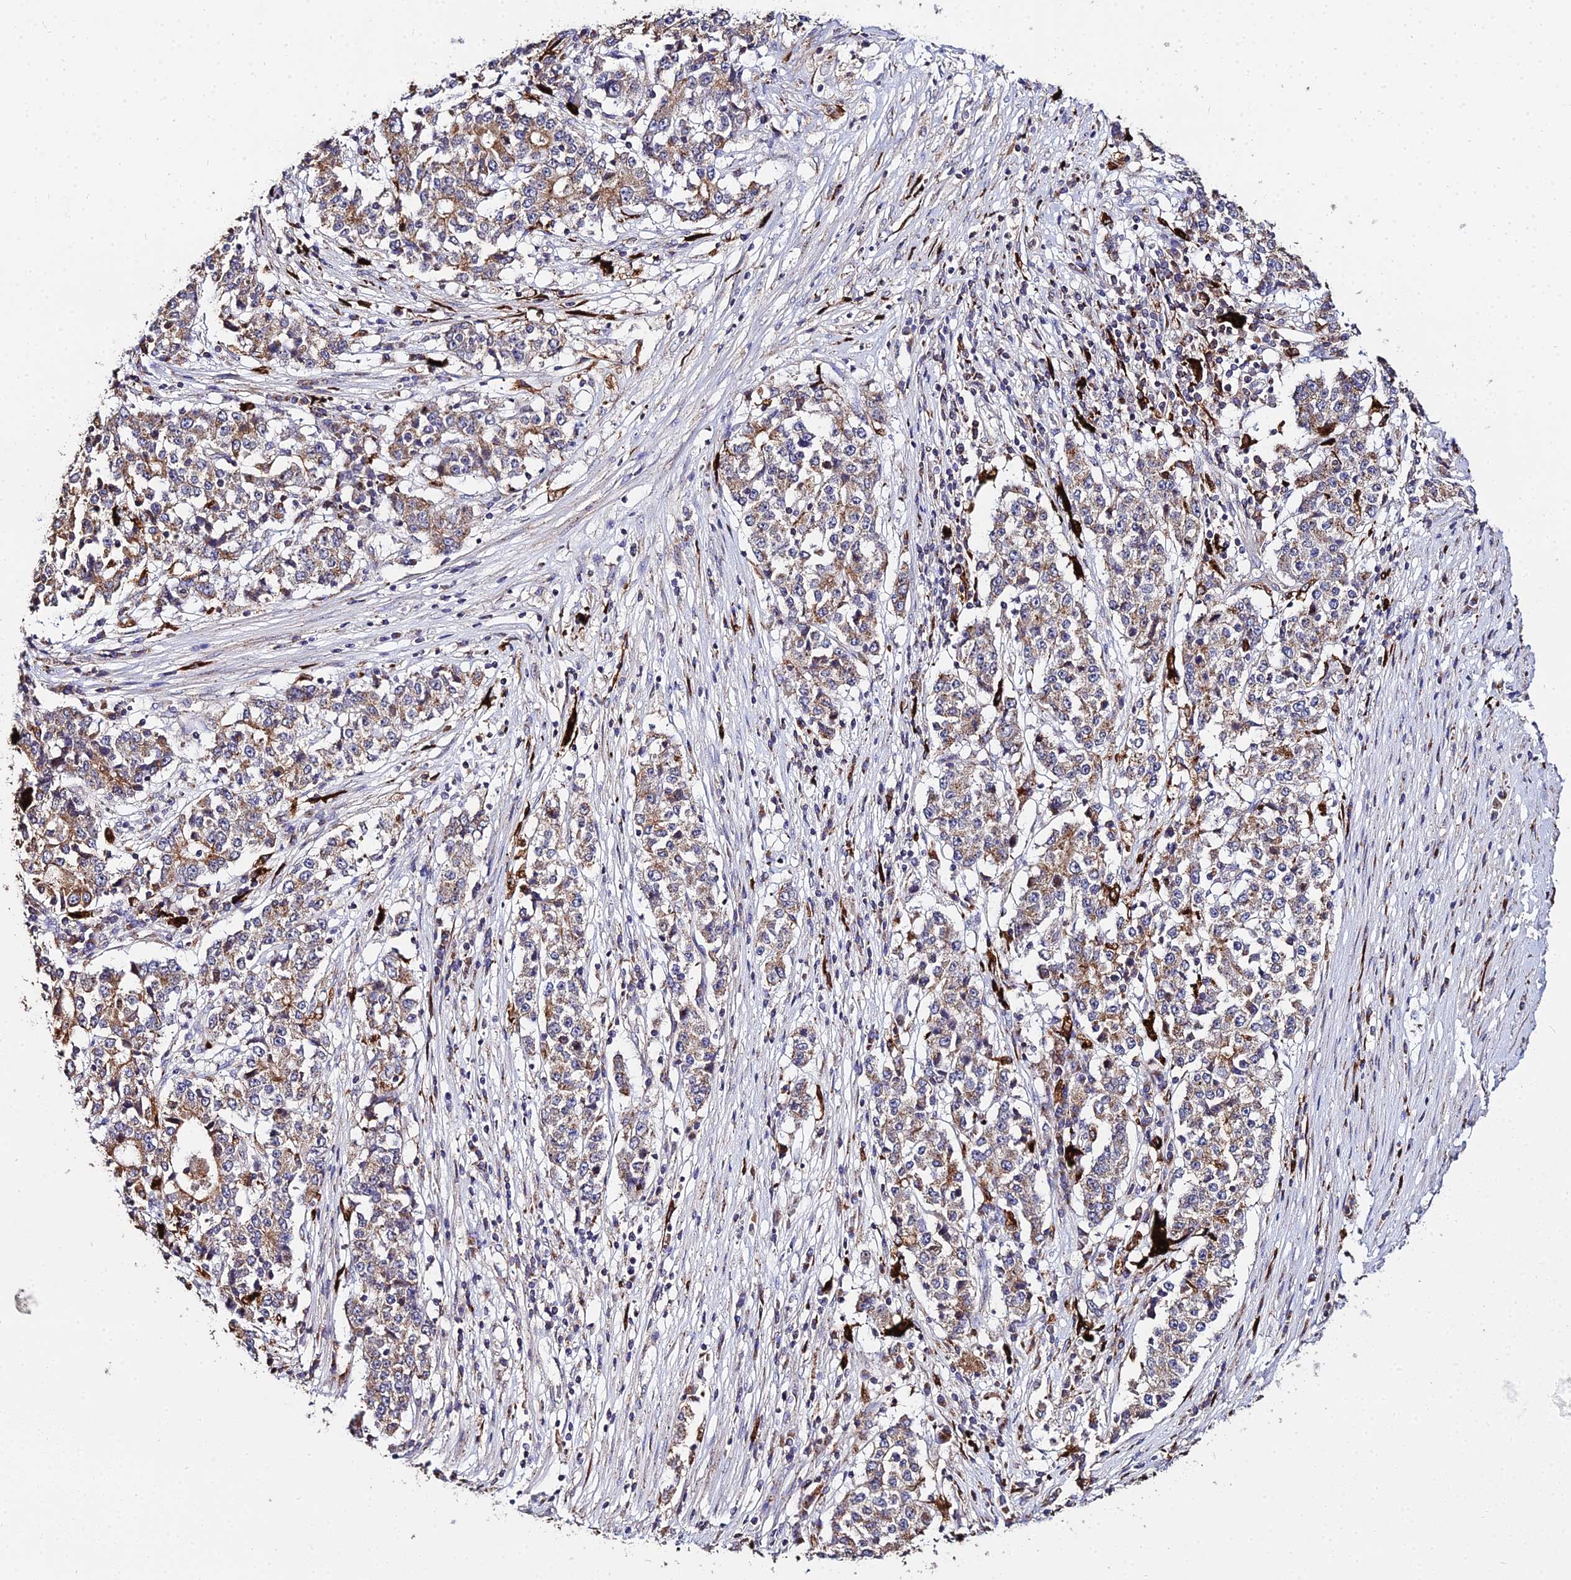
{"staining": {"intensity": "moderate", "quantity": "<25%", "location": "cytoplasmic/membranous"}, "tissue": "stomach cancer", "cell_type": "Tumor cells", "image_type": "cancer", "snomed": [{"axis": "morphology", "description": "Adenocarcinoma, NOS"}, {"axis": "topography", "description": "Stomach"}], "caption": "Protein analysis of stomach adenocarcinoma tissue exhibits moderate cytoplasmic/membranous staining in about <25% of tumor cells.", "gene": "PEX19", "patient": {"sex": "male", "age": 59}}